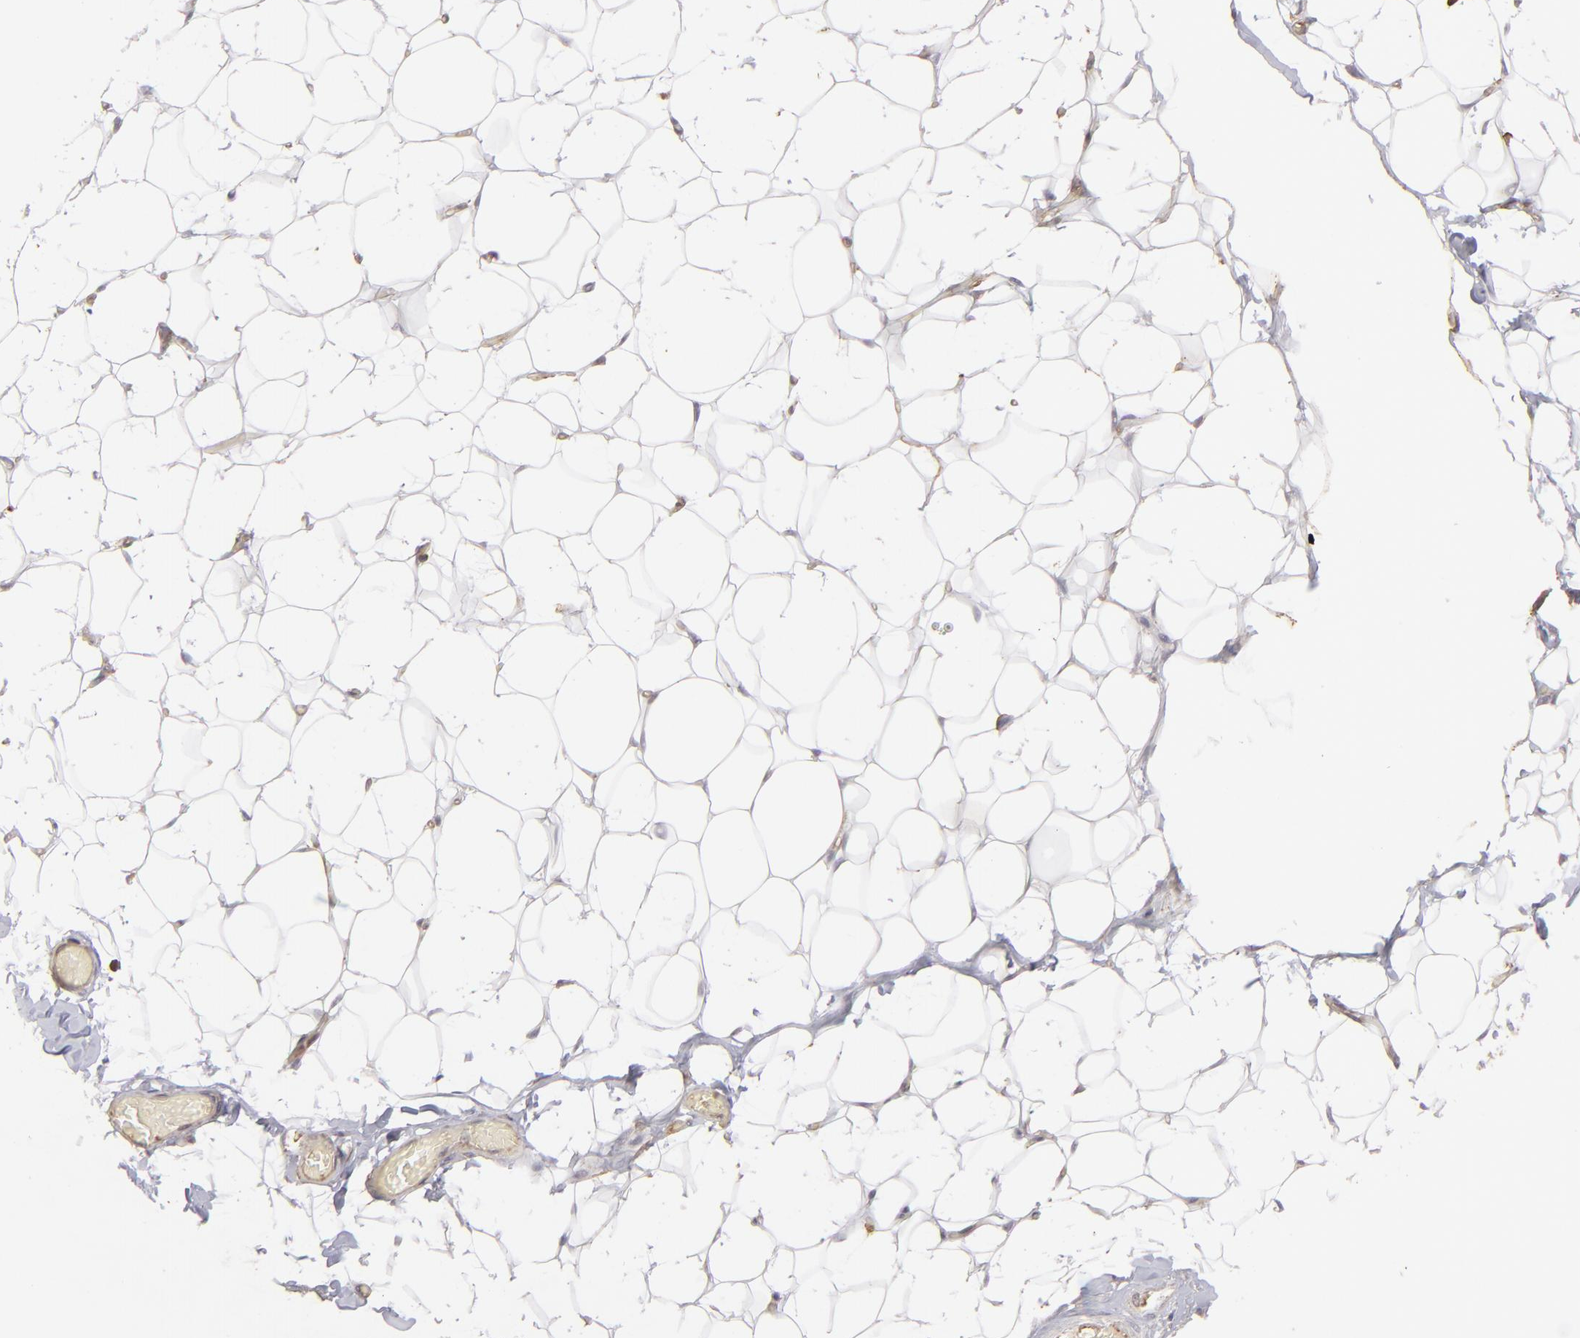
{"staining": {"intensity": "negative", "quantity": "none", "location": "none"}, "tissue": "adipose tissue", "cell_type": "Adipocytes", "image_type": "normal", "snomed": [{"axis": "morphology", "description": "Normal tissue, NOS"}, {"axis": "topography", "description": "Soft tissue"}], "caption": "Protein analysis of unremarkable adipose tissue reveals no significant staining in adipocytes. (Stains: DAB (3,3'-diaminobenzidine) IHC with hematoxylin counter stain, Microscopy: brightfield microscopy at high magnification).", "gene": "ACTB", "patient": {"sex": "male", "age": 26}}